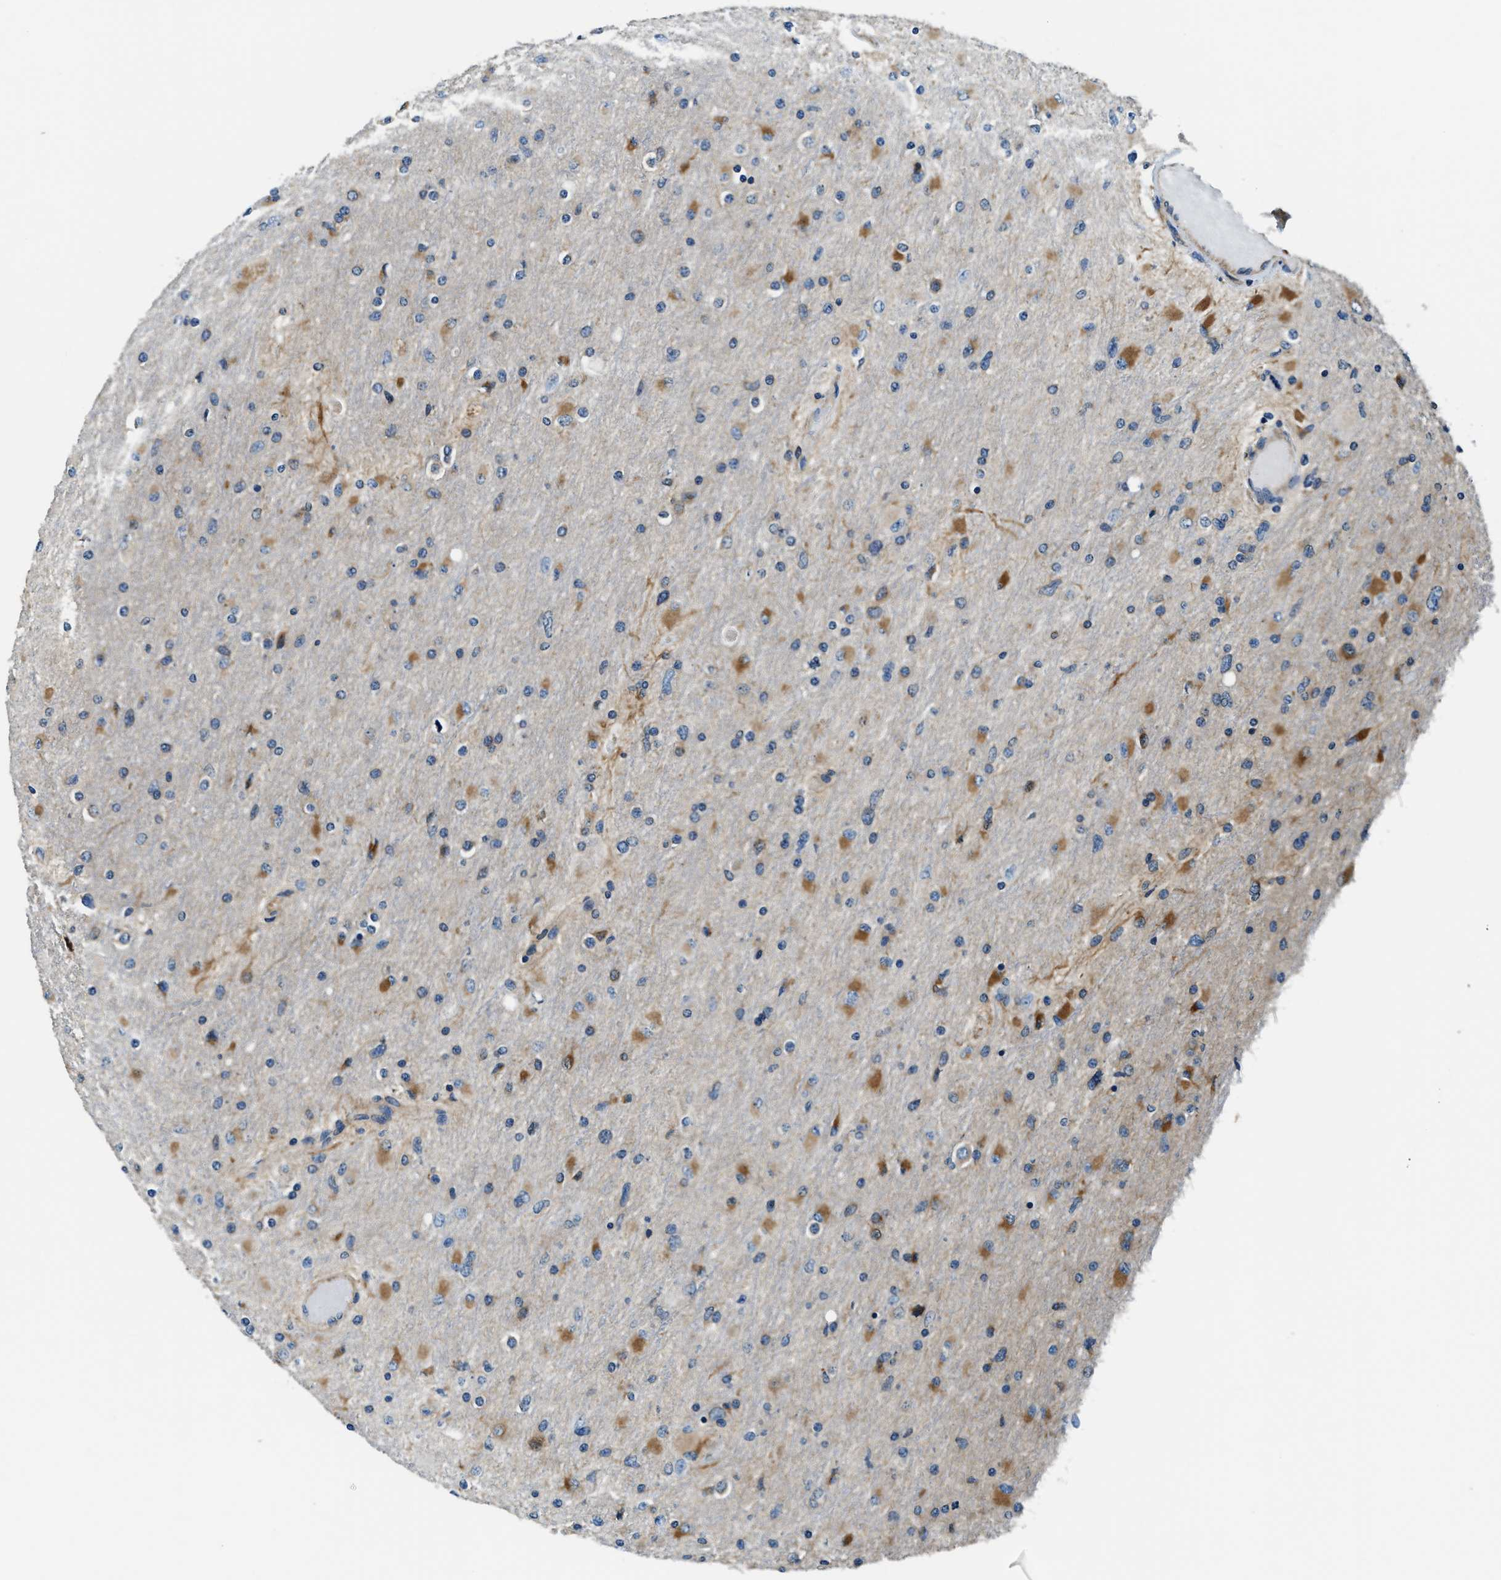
{"staining": {"intensity": "moderate", "quantity": "25%-75%", "location": "cytoplasmic/membranous"}, "tissue": "glioma", "cell_type": "Tumor cells", "image_type": "cancer", "snomed": [{"axis": "morphology", "description": "Glioma, malignant, High grade"}, {"axis": "topography", "description": "Cerebral cortex"}], "caption": "Immunohistochemistry of human glioma exhibits medium levels of moderate cytoplasmic/membranous positivity in about 25%-75% of tumor cells. The protein of interest is shown in brown color, while the nuclei are stained blue.", "gene": "EEA1", "patient": {"sex": "female", "age": 36}}